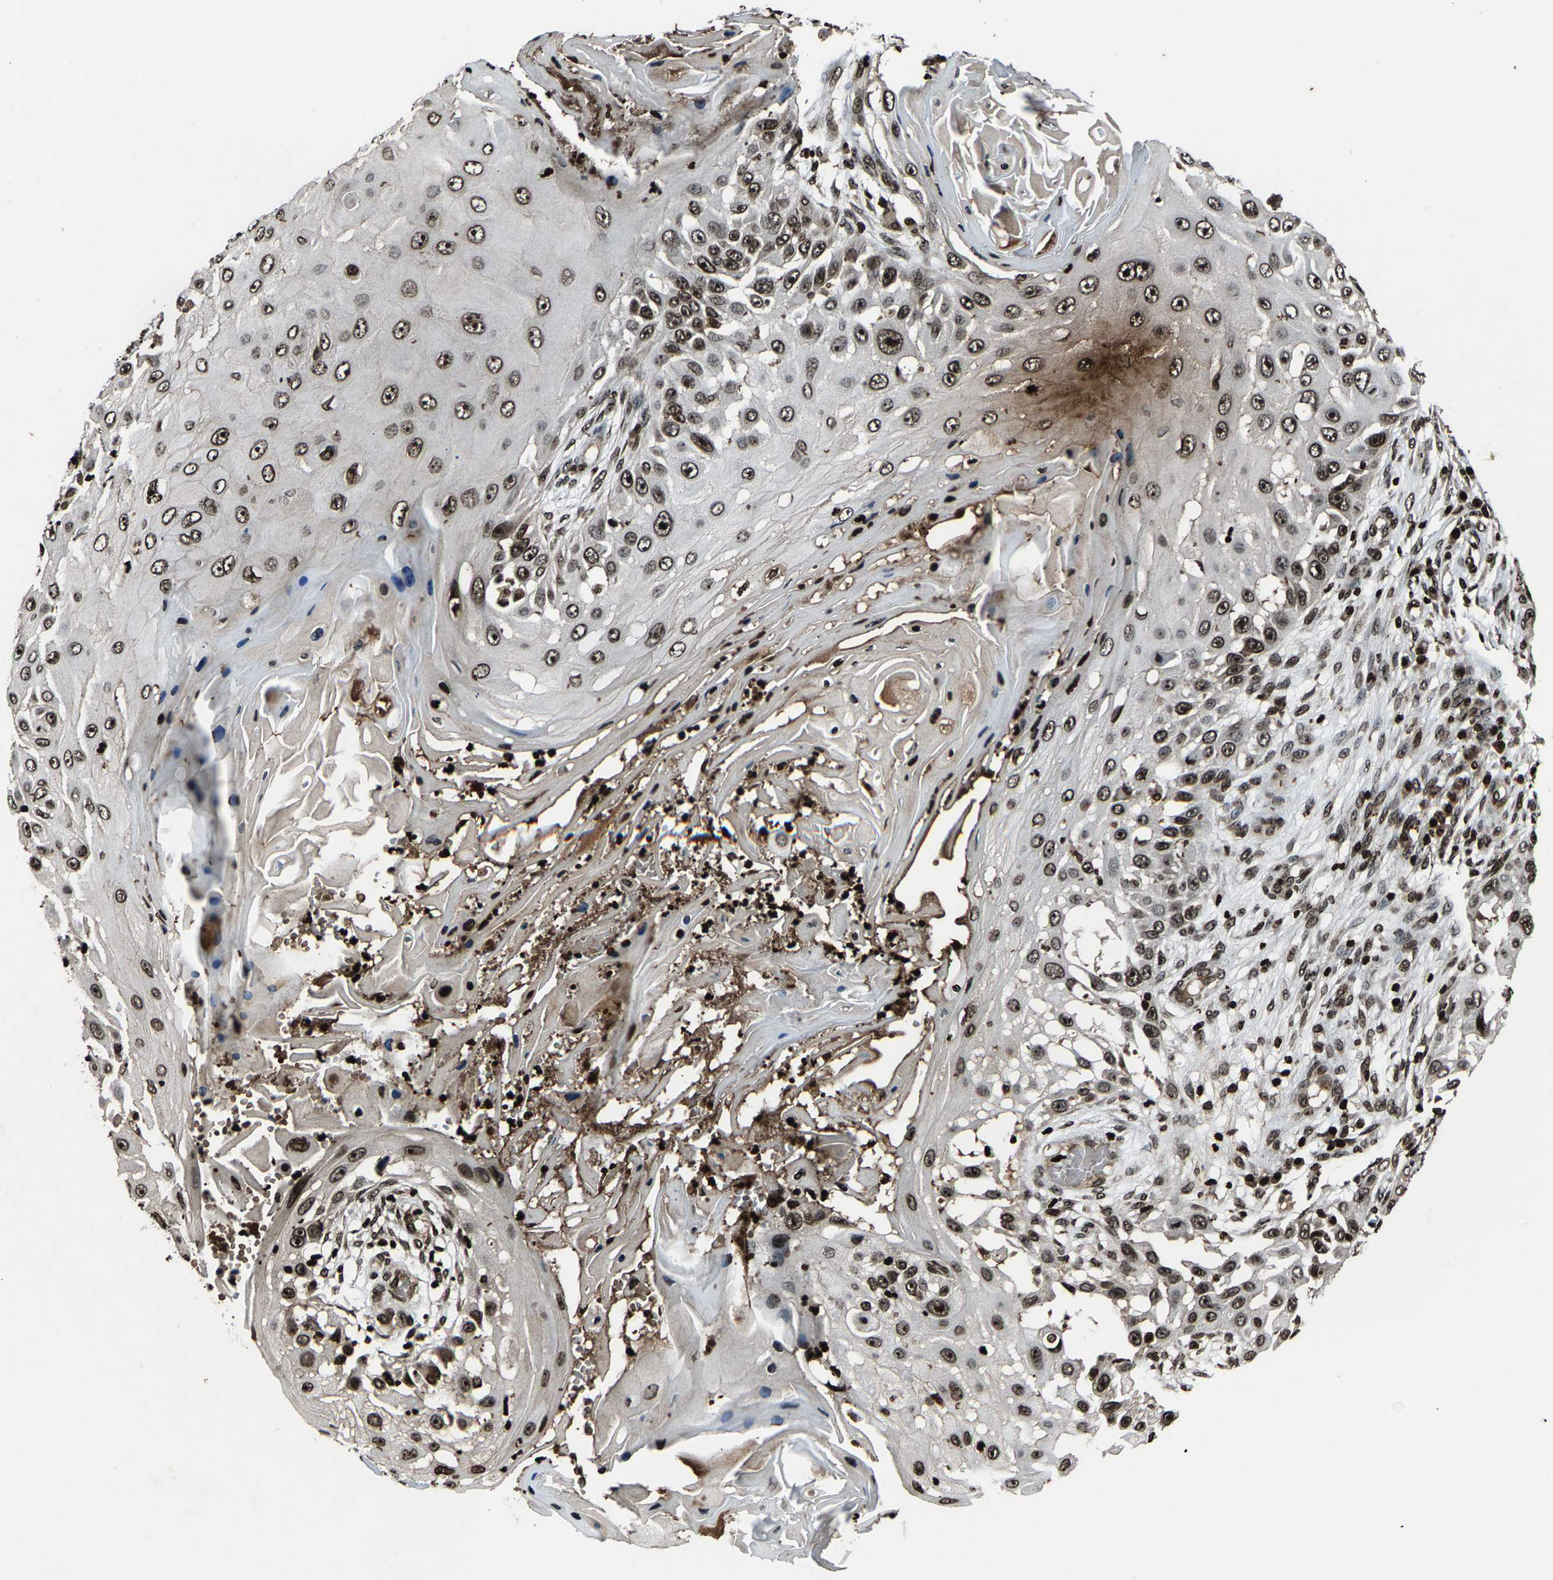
{"staining": {"intensity": "moderate", "quantity": ">75%", "location": "nuclear"}, "tissue": "skin cancer", "cell_type": "Tumor cells", "image_type": "cancer", "snomed": [{"axis": "morphology", "description": "Squamous cell carcinoma, NOS"}, {"axis": "topography", "description": "Skin"}], "caption": "Immunohistochemical staining of squamous cell carcinoma (skin) displays moderate nuclear protein expression in about >75% of tumor cells.", "gene": "H4C1", "patient": {"sex": "female", "age": 44}}